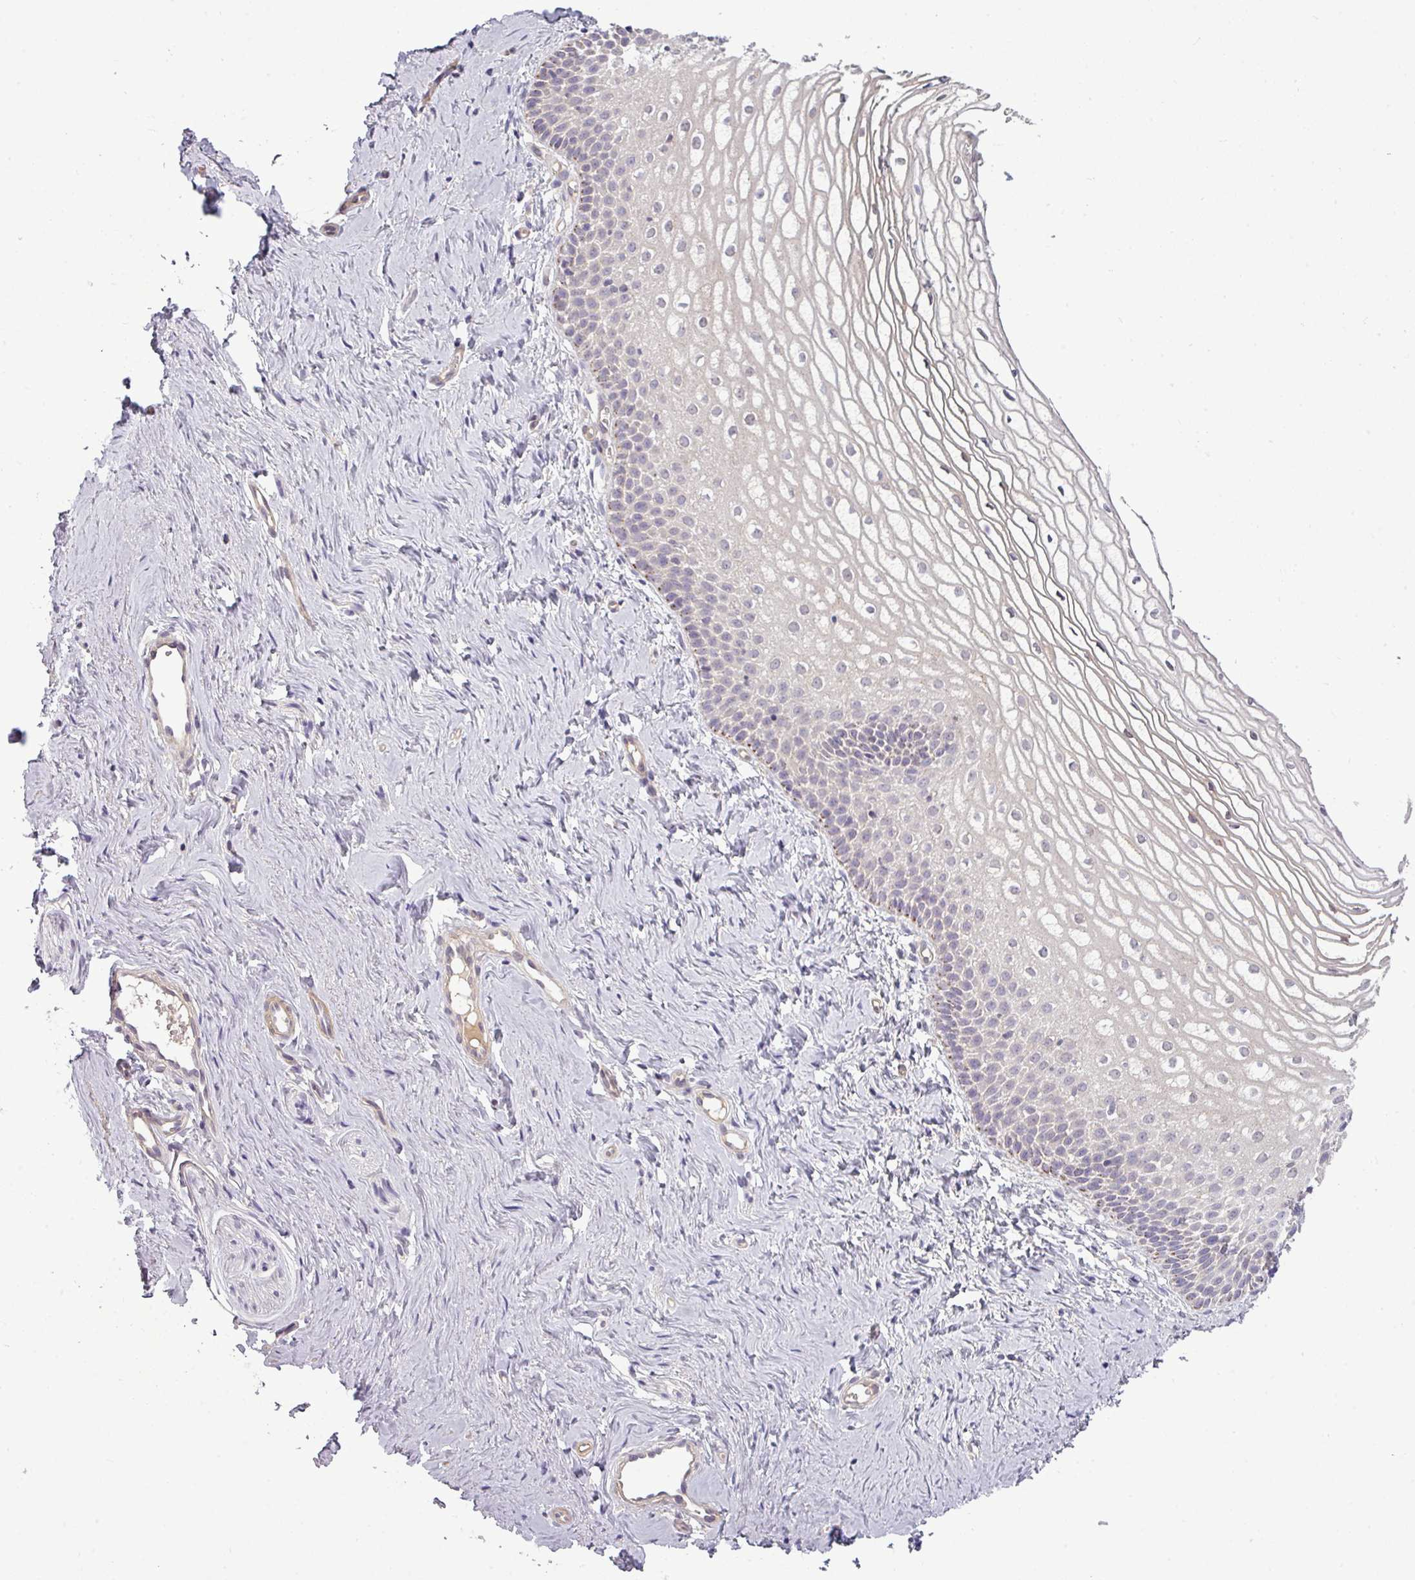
{"staining": {"intensity": "moderate", "quantity": "<25%", "location": "cytoplasmic/membranous"}, "tissue": "vagina", "cell_type": "Squamous epithelial cells", "image_type": "normal", "snomed": [{"axis": "morphology", "description": "Normal tissue, NOS"}, {"axis": "topography", "description": "Vagina"}], "caption": "Immunohistochemistry (IHC) photomicrograph of normal vagina stained for a protein (brown), which exhibits low levels of moderate cytoplasmic/membranous expression in approximately <25% of squamous epithelial cells.", "gene": "ZNF35", "patient": {"sex": "female", "age": 56}}